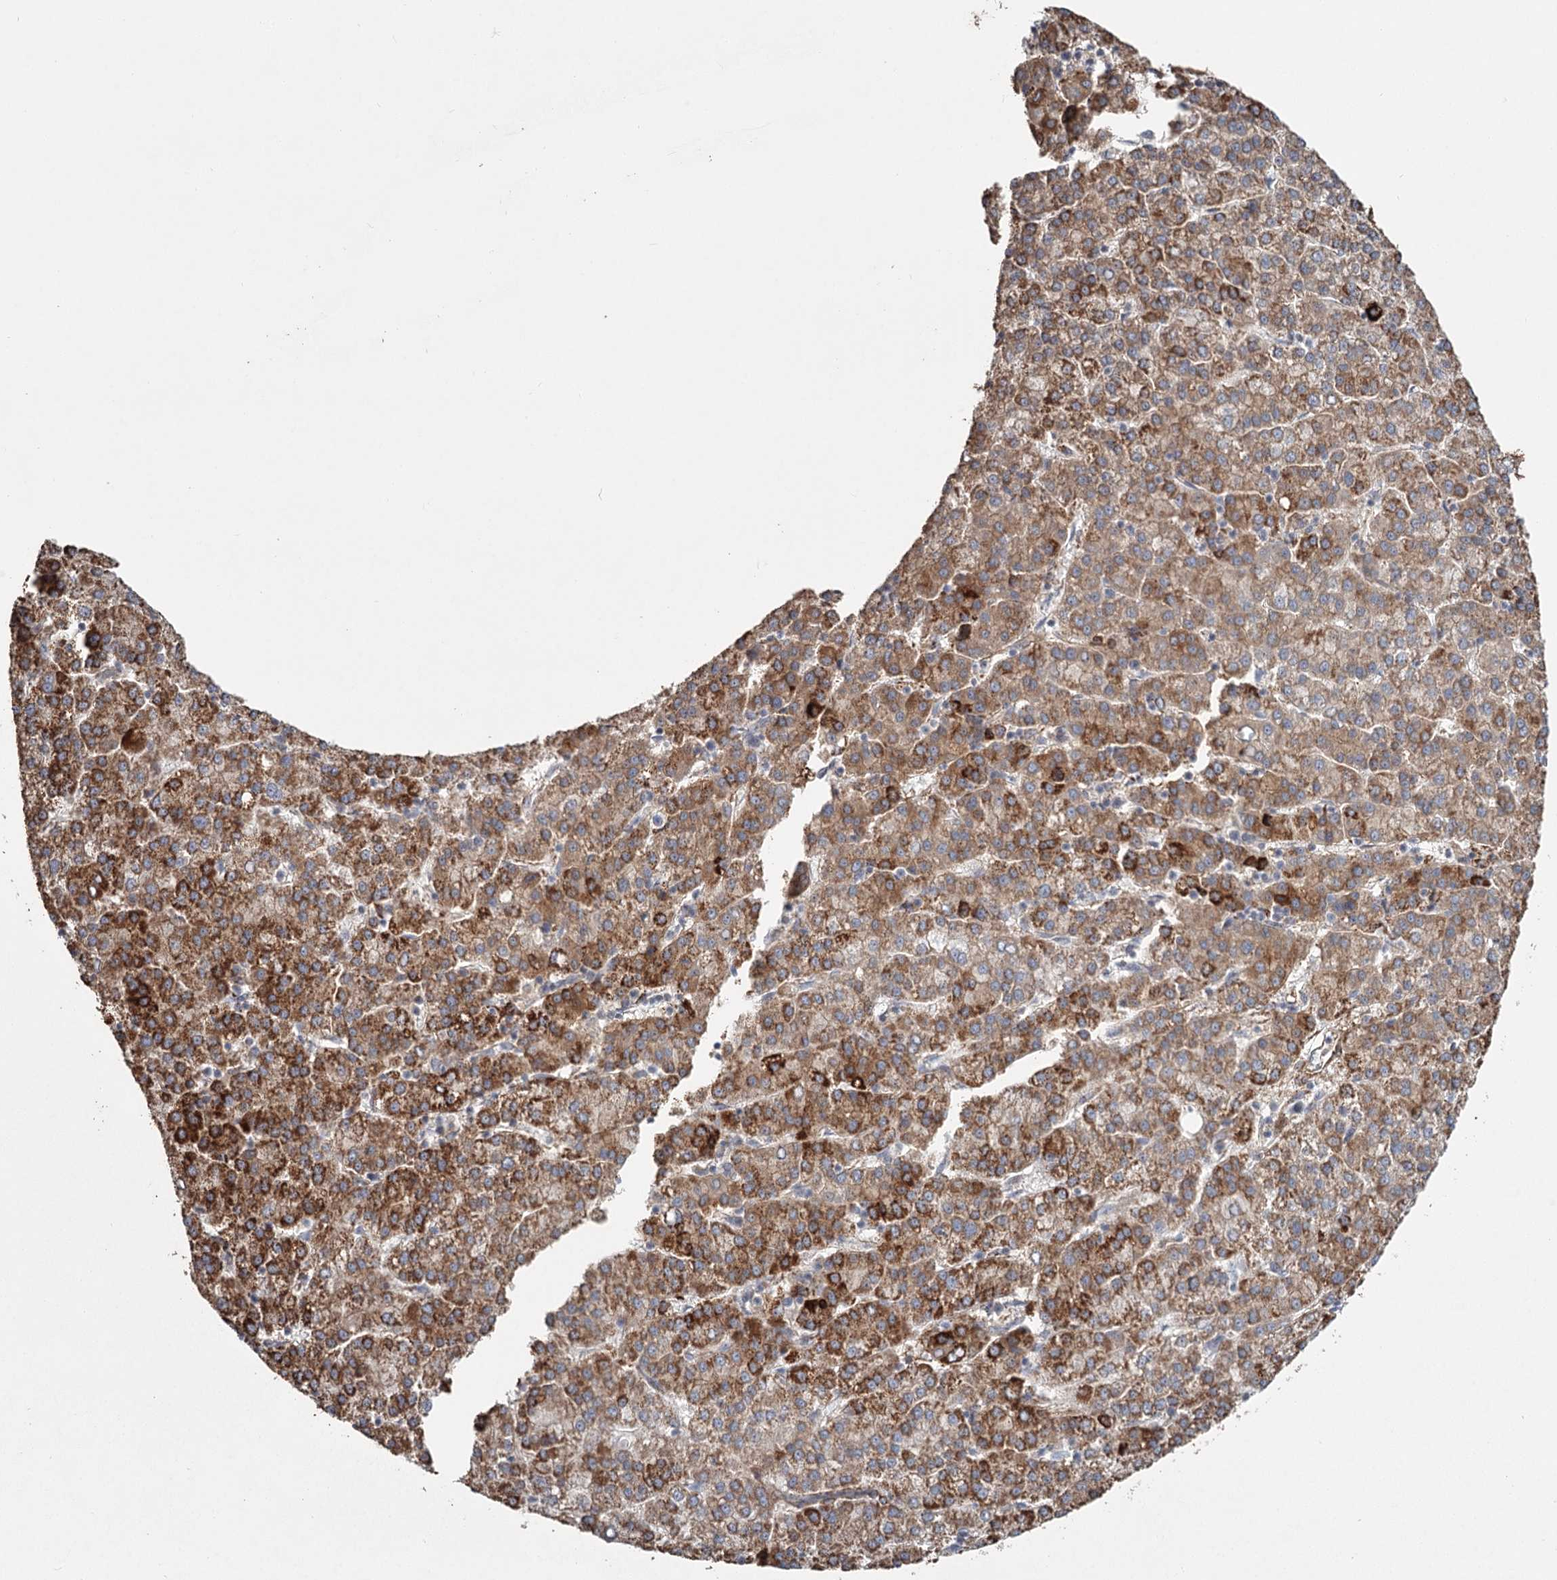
{"staining": {"intensity": "strong", "quantity": "25%-75%", "location": "cytoplasmic/membranous"}, "tissue": "liver cancer", "cell_type": "Tumor cells", "image_type": "cancer", "snomed": [{"axis": "morphology", "description": "Carcinoma, Hepatocellular, NOS"}, {"axis": "topography", "description": "Liver"}], "caption": "An image of human liver cancer (hepatocellular carcinoma) stained for a protein demonstrates strong cytoplasmic/membranous brown staining in tumor cells. (DAB IHC with brightfield microscopy, high magnification).", "gene": "DHRS9", "patient": {"sex": "female", "age": 58}}